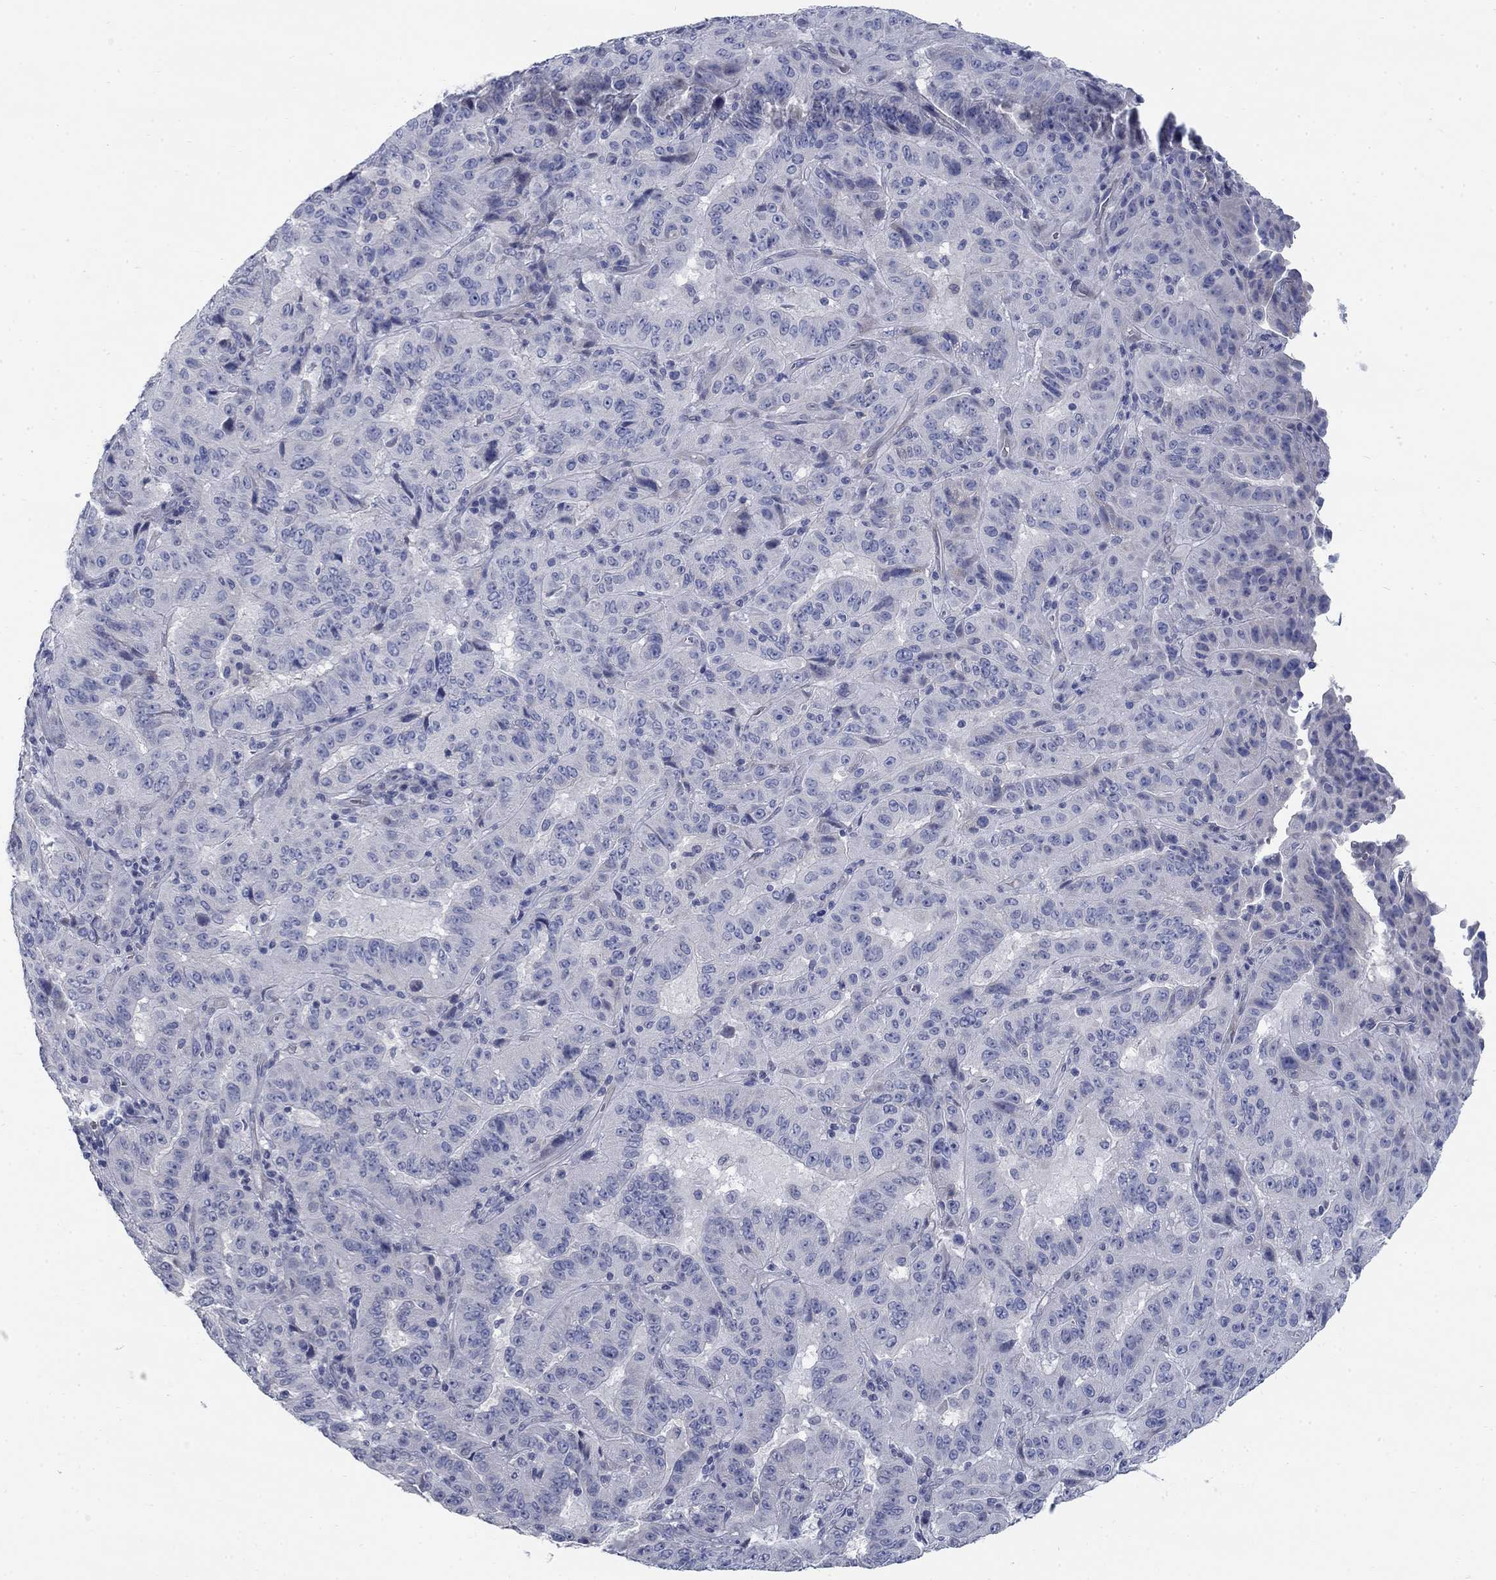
{"staining": {"intensity": "negative", "quantity": "none", "location": "none"}, "tissue": "pancreatic cancer", "cell_type": "Tumor cells", "image_type": "cancer", "snomed": [{"axis": "morphology", "description": "Adenocarcinoma, NOS"}, {"axis": "topography", "description": "Pancreas"}], "caption": "Immunohistochemistry (IHC) of human pancreatic cancer exhibits no positivity in tumor cells.", "gene": "DNER", "patient": {"sex": "male", "age": 63}}